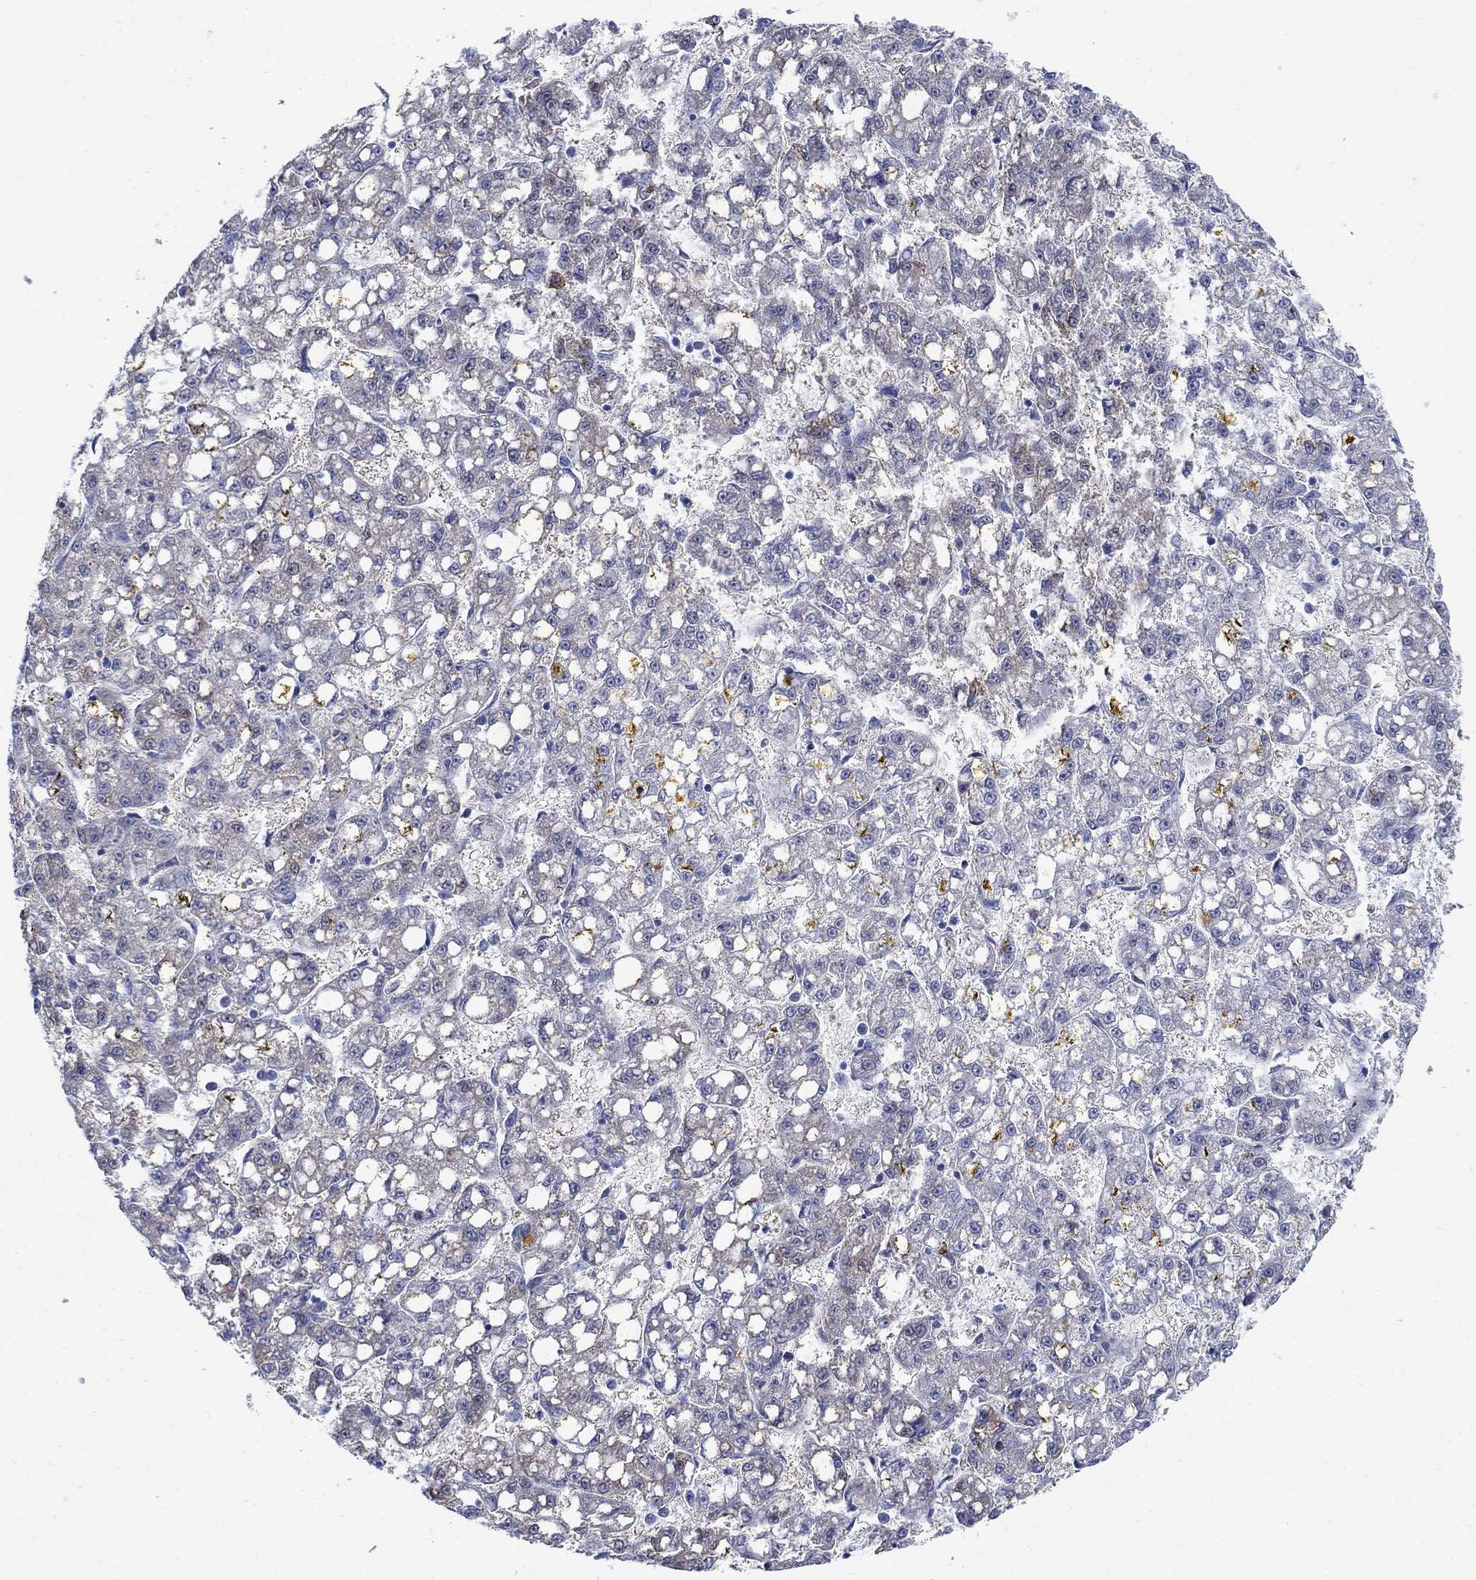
{"staining": {"intensity": "weak", "quantity": "<25%", "location": "cytoplasmic/membranous"}, "tissue": "liver cancer", "cell_type": "Tumor cells", "image_type": "cancer", "snomed": [{"axis": "morphology", "description": "Carcinoma, Hepatocellular, NOS"}, {"axis": "topography", "description": "Liver"}], "caption": "The image shows no staining of tumor cells in hepatocellular carcinoma (liver).", "gene": "ZDHHC14", "patient": {"sex": "female", "age": 65}}